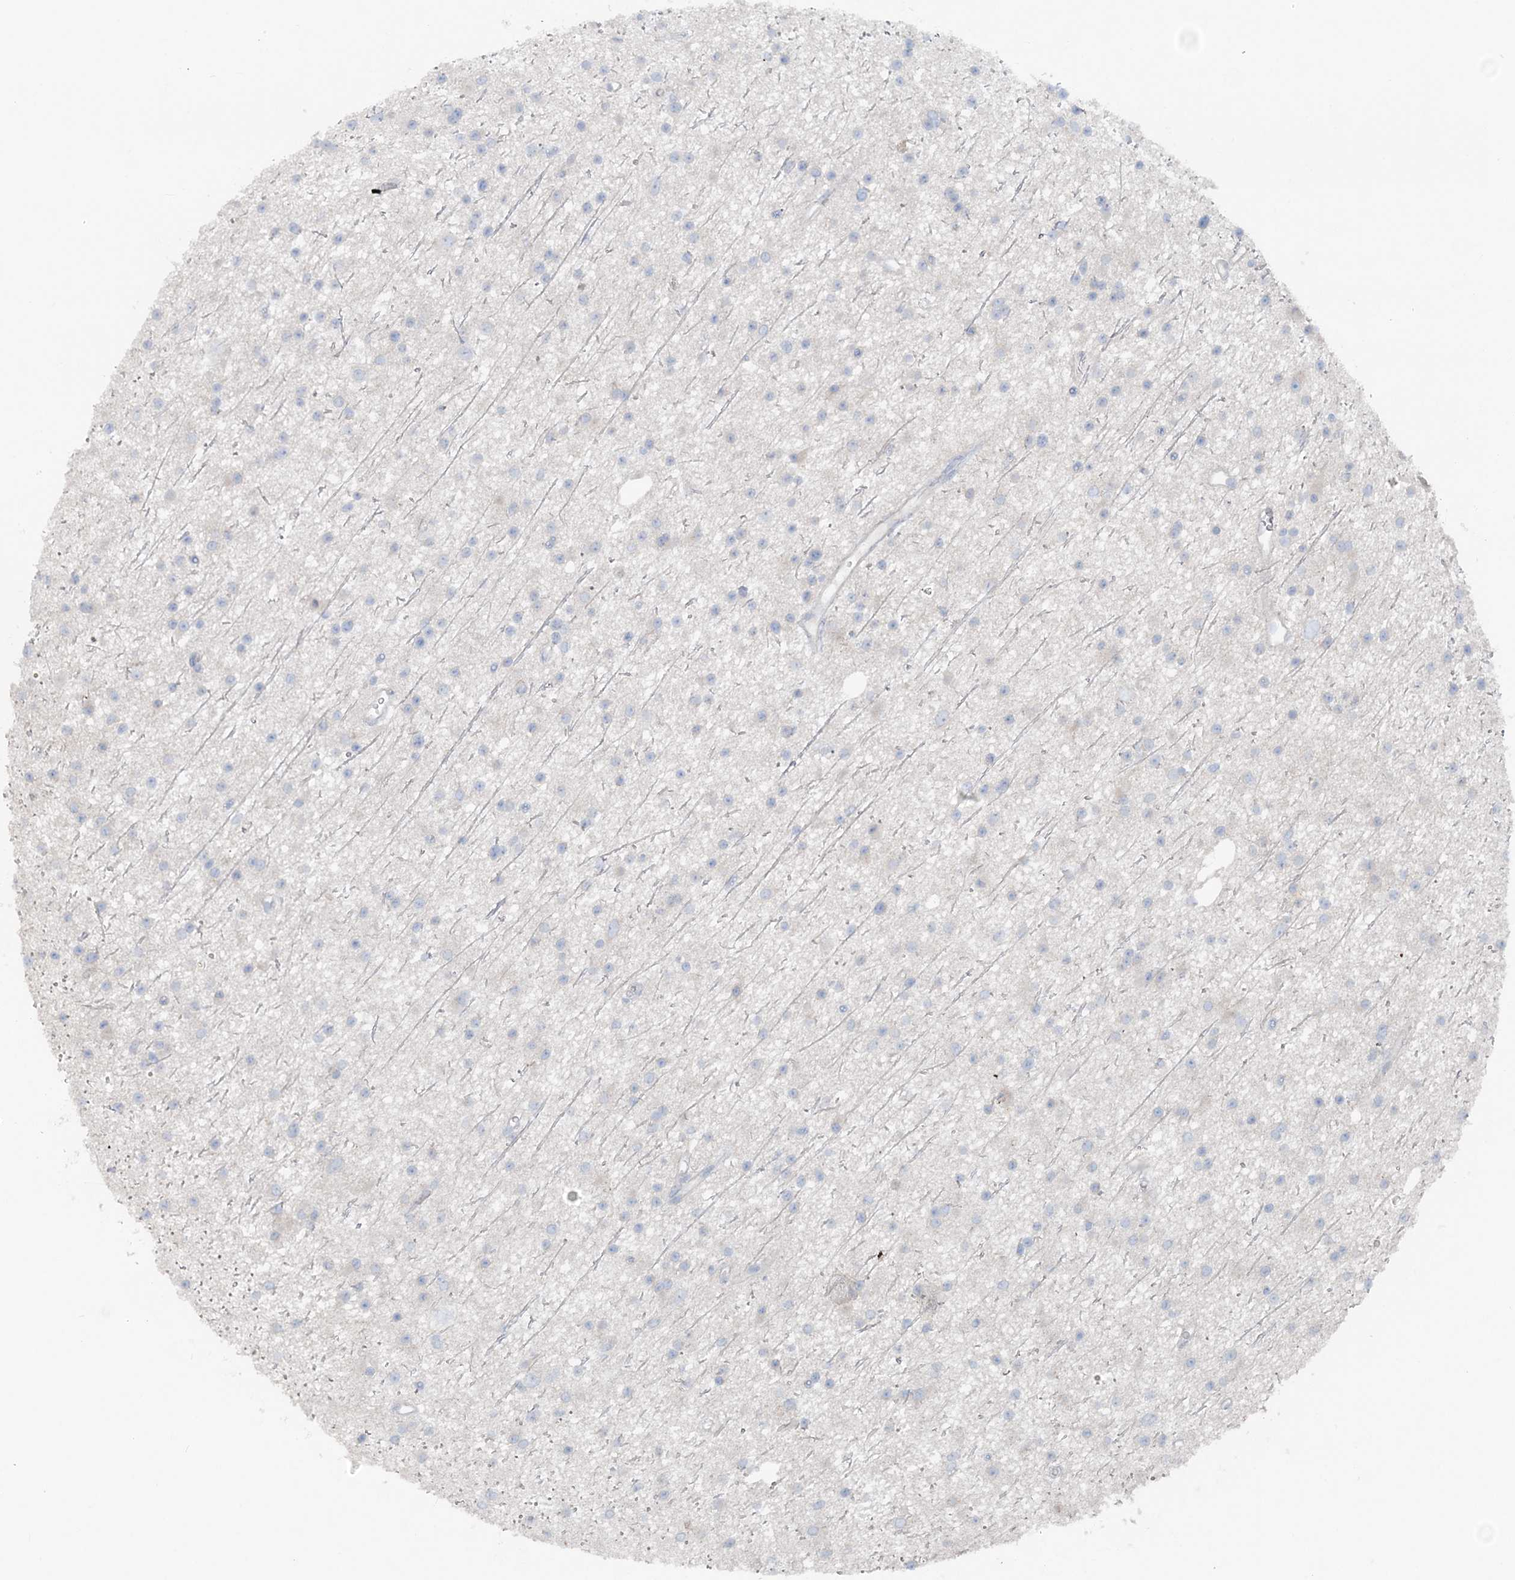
{"staining": {"intensity": "negative", "quantity": "none", "location": "none"}, "tissue": "glioma", "cell_type": "Tumor cells", "image_type": "cancer", "snomed": [{"axis": "morphology", "description": "Glioma, malignant, Low grade"}, {"axis": "topography", "description": "Cerebral cortex"}], "caption": "This is a photomicrograph of IHC staining of glioma, which shows no expression in tumor cells. (DAB IHC with hematoxylin counter stain).", "gene": "ATP11A", "patient": {"sex": "female", "age": 39}}